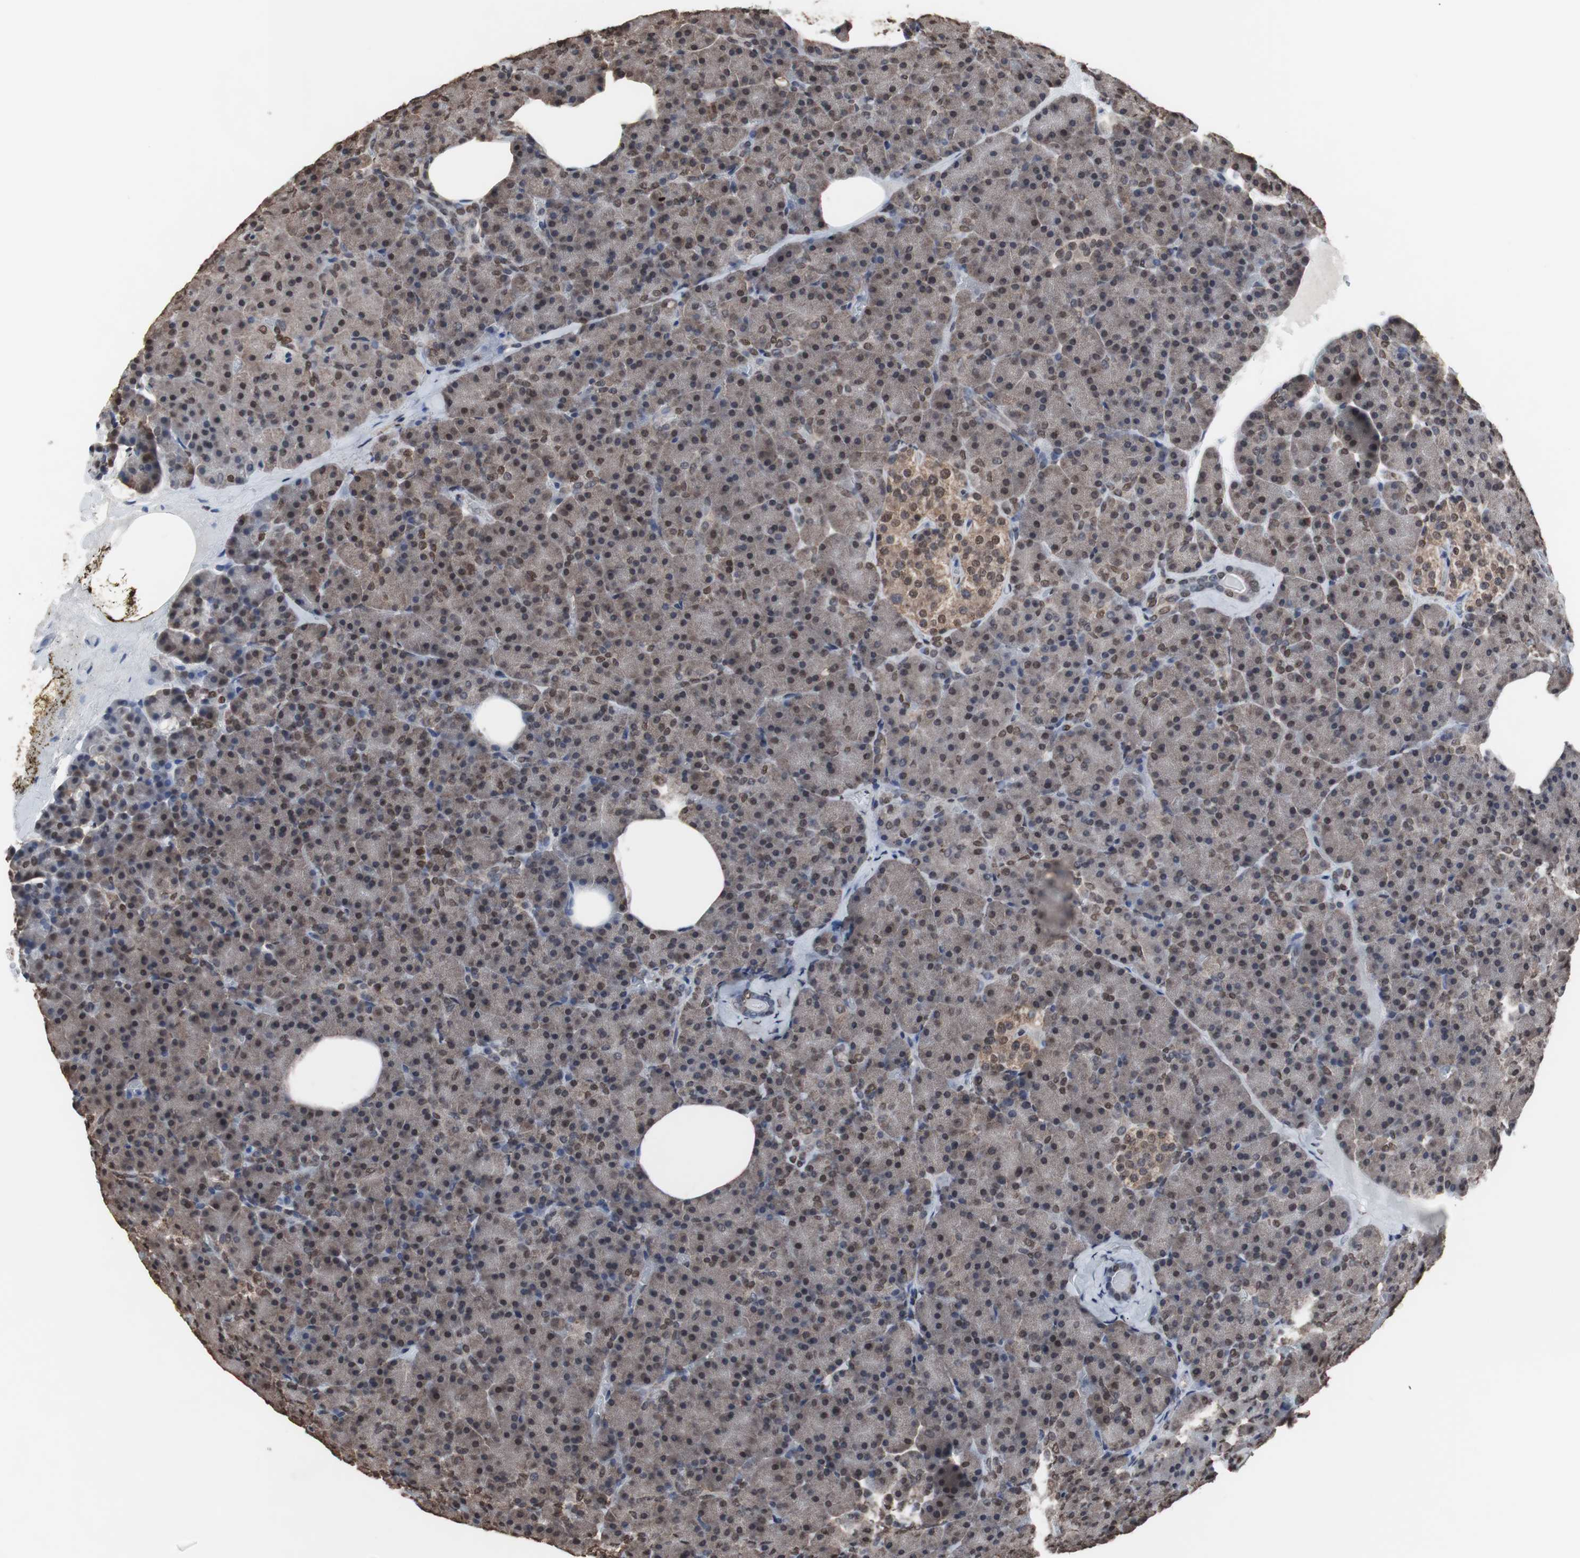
{"staining": {"intensity": "moderate", "quantity": ">75%", "location": "cytoplasmic/membranous,nuclear"}, "tissue": "pancreas", "cell_type": "Exocrine glandular cells", "image_type": "normal", "snomed": [{"axis": "morphology", "description": "Normal tissue, NOS"}, {"axis": "topography", "description": "Pancreas"}], "caption": "The photomicrograph demonstrates a brown stain indicating the presence of a protein in the cytoplasmic/membranous,nuclear of exocrine glandular cells in pancreas.", "gene": "MED27", "patient": {"sex": "female", "age": 35}}